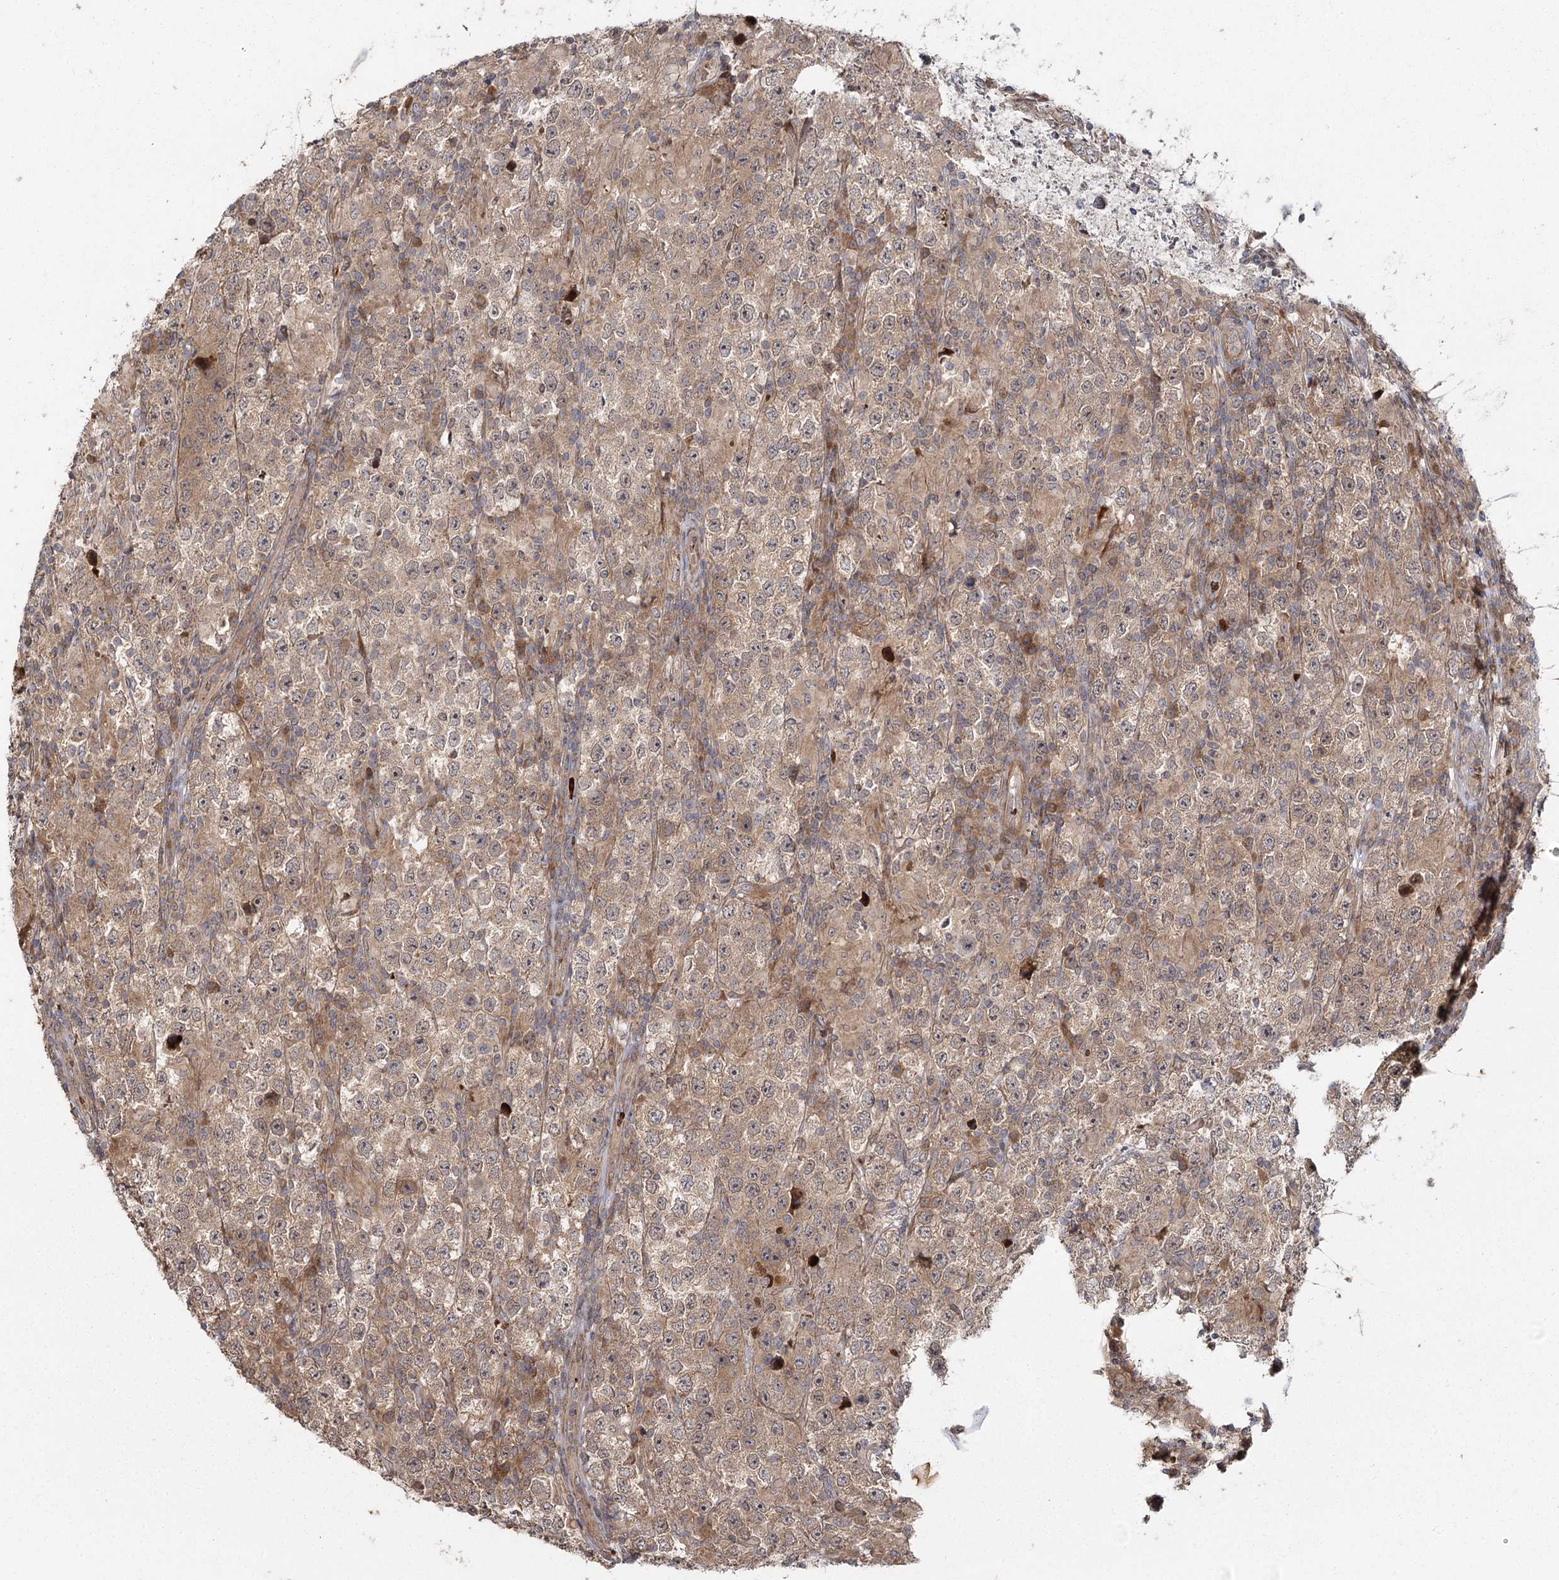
{"staining": {"intensity": "weak", "quantity": ">75%", "location": "cytoplasmic/membranous"}, "tissue": "testis cancer", "cell_type": "Tumor cells", "image_type": "cancer", "snomed": [{"axis": "morphology", "description": "Normal tissue, NOS"}, {"axis": "morphology", "description": "Urothelial carcinoma, High grade"}, {"axis": "morphology", "description": "Seminoma, NOS"}, {"axis": "morphology", "description": "Carcinoma, Embryonal, NOS"}, {"axis": "topography", "description": "Urinary bladder"}, {"axis": "topography", "description": "Testis"}], "caption": "Immunohistochemistry (IHC) histopathology image of testis cancer stained for a protein (brown), which exhibits low levels of weak cytoplasmic/membranous positivity in about >75% of tumor cells.", "gene": "RAPGEF6", "patient": {"sex": "male", "age": 41}}